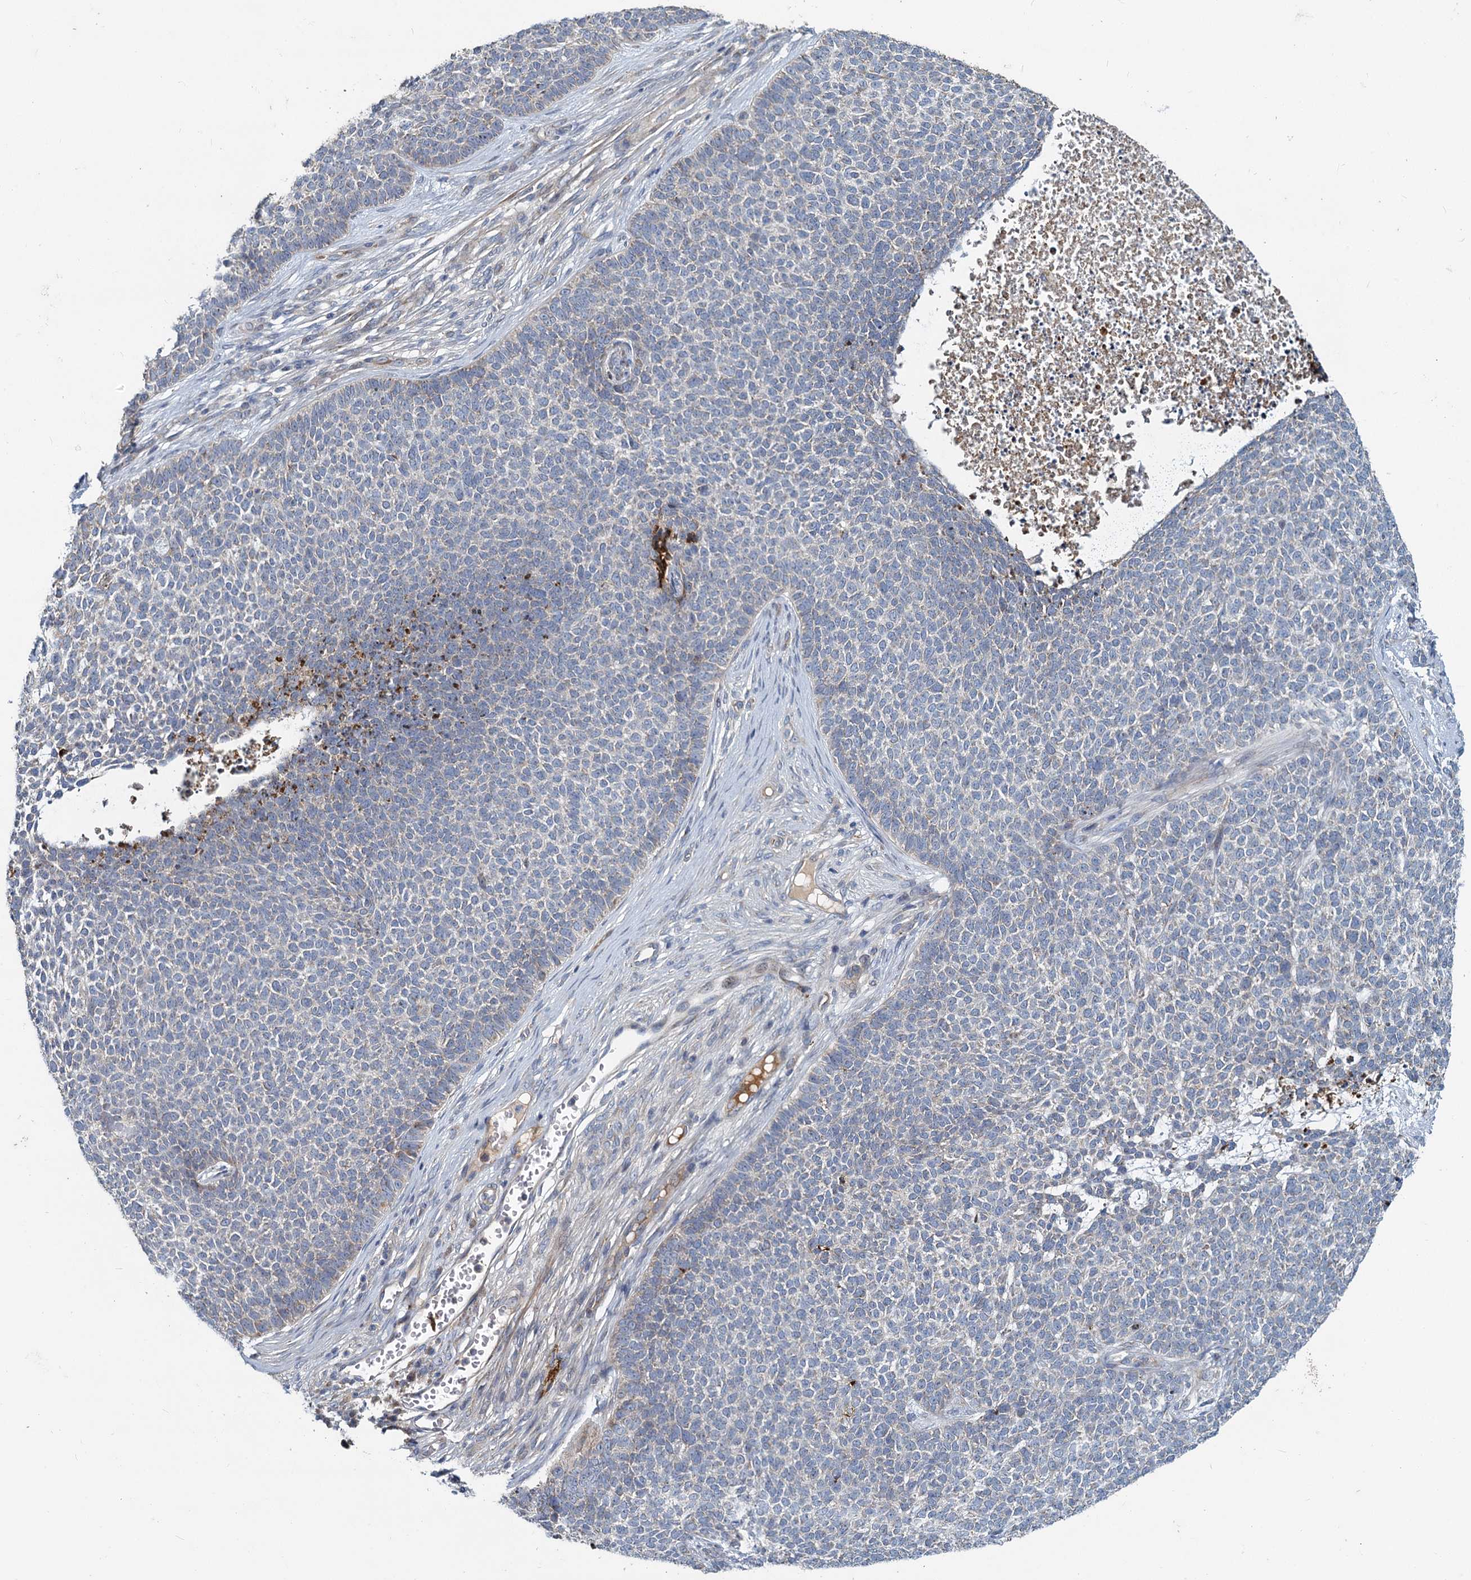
{"staining": {"intensity": "negative", "quantity": "none", "location": "none"}, "tissue": "skin cancer", "cell_type": "Tumor cells", "image_type": "cancer", "snomed": [{"axis": "morphology", "description": "Basal cell carcinoma"}, {"axis": "topography", "description": "Skin"}], "caption": "The micrograph displays no significant staining in tumor cells of basal cell carcinoma (skin).", "gene": "DCUN1D2", "patient": {"sex": "female", "age": 84}}